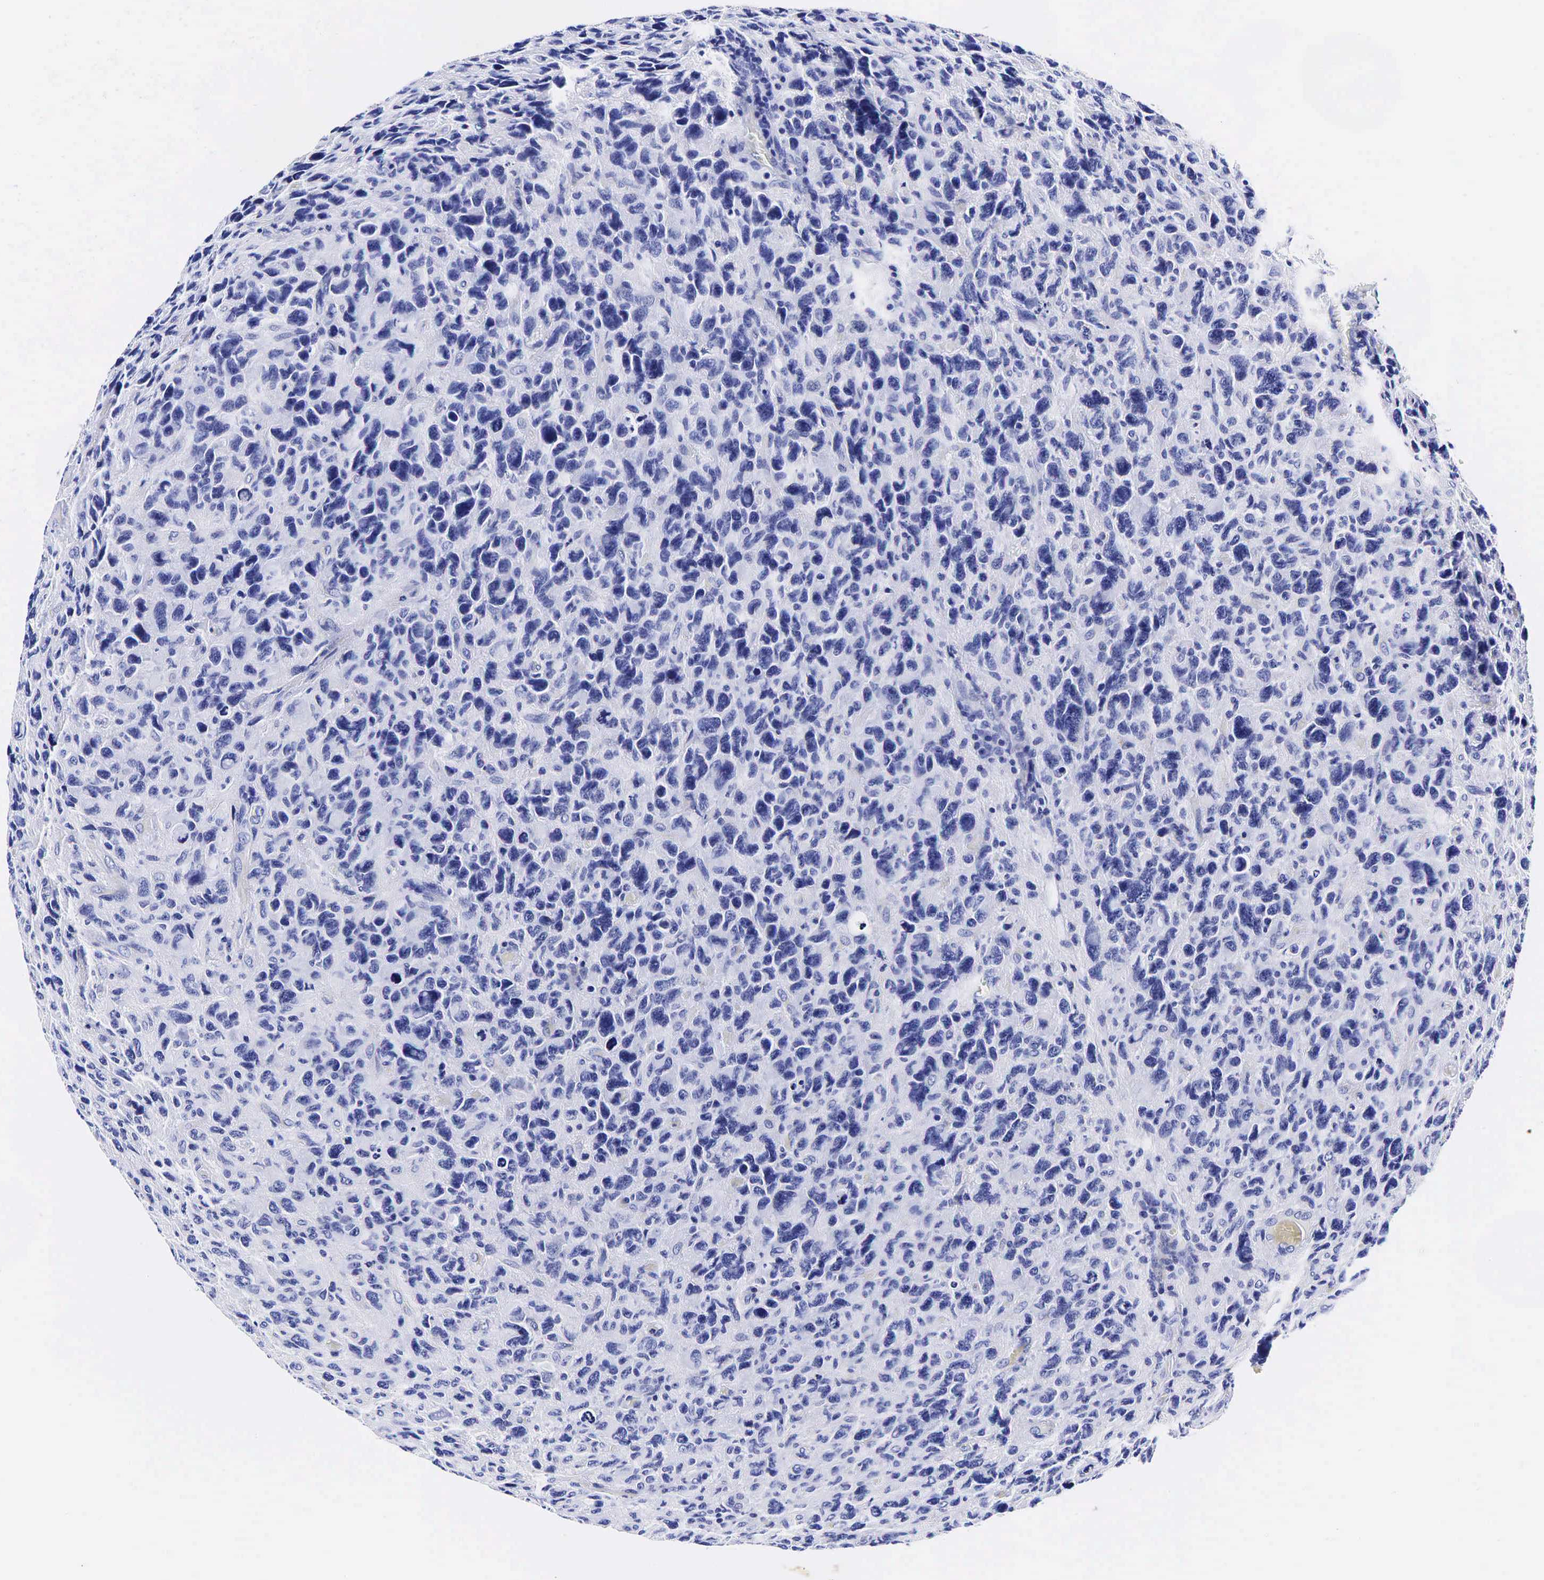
{"staining": {"intensity": "negative", "quantity": "none", "location": "none"}, "tissue": "glioma", "cell_type": "Tumor cells", "image_type": "cancer", "snomed": [{"axis": "morphology", "description": "Glioma, malignant, High grade"}, {"axis": "topography", "description": "Brain"}], "caption": "An immunohistochemistry micrograph of malignant glioma (high-grade) is shown. There is no staining in tumor cells of malignant glioma (high-grade).", "gene": "GCG", "patient": {"sex": "female", "age": 60}}